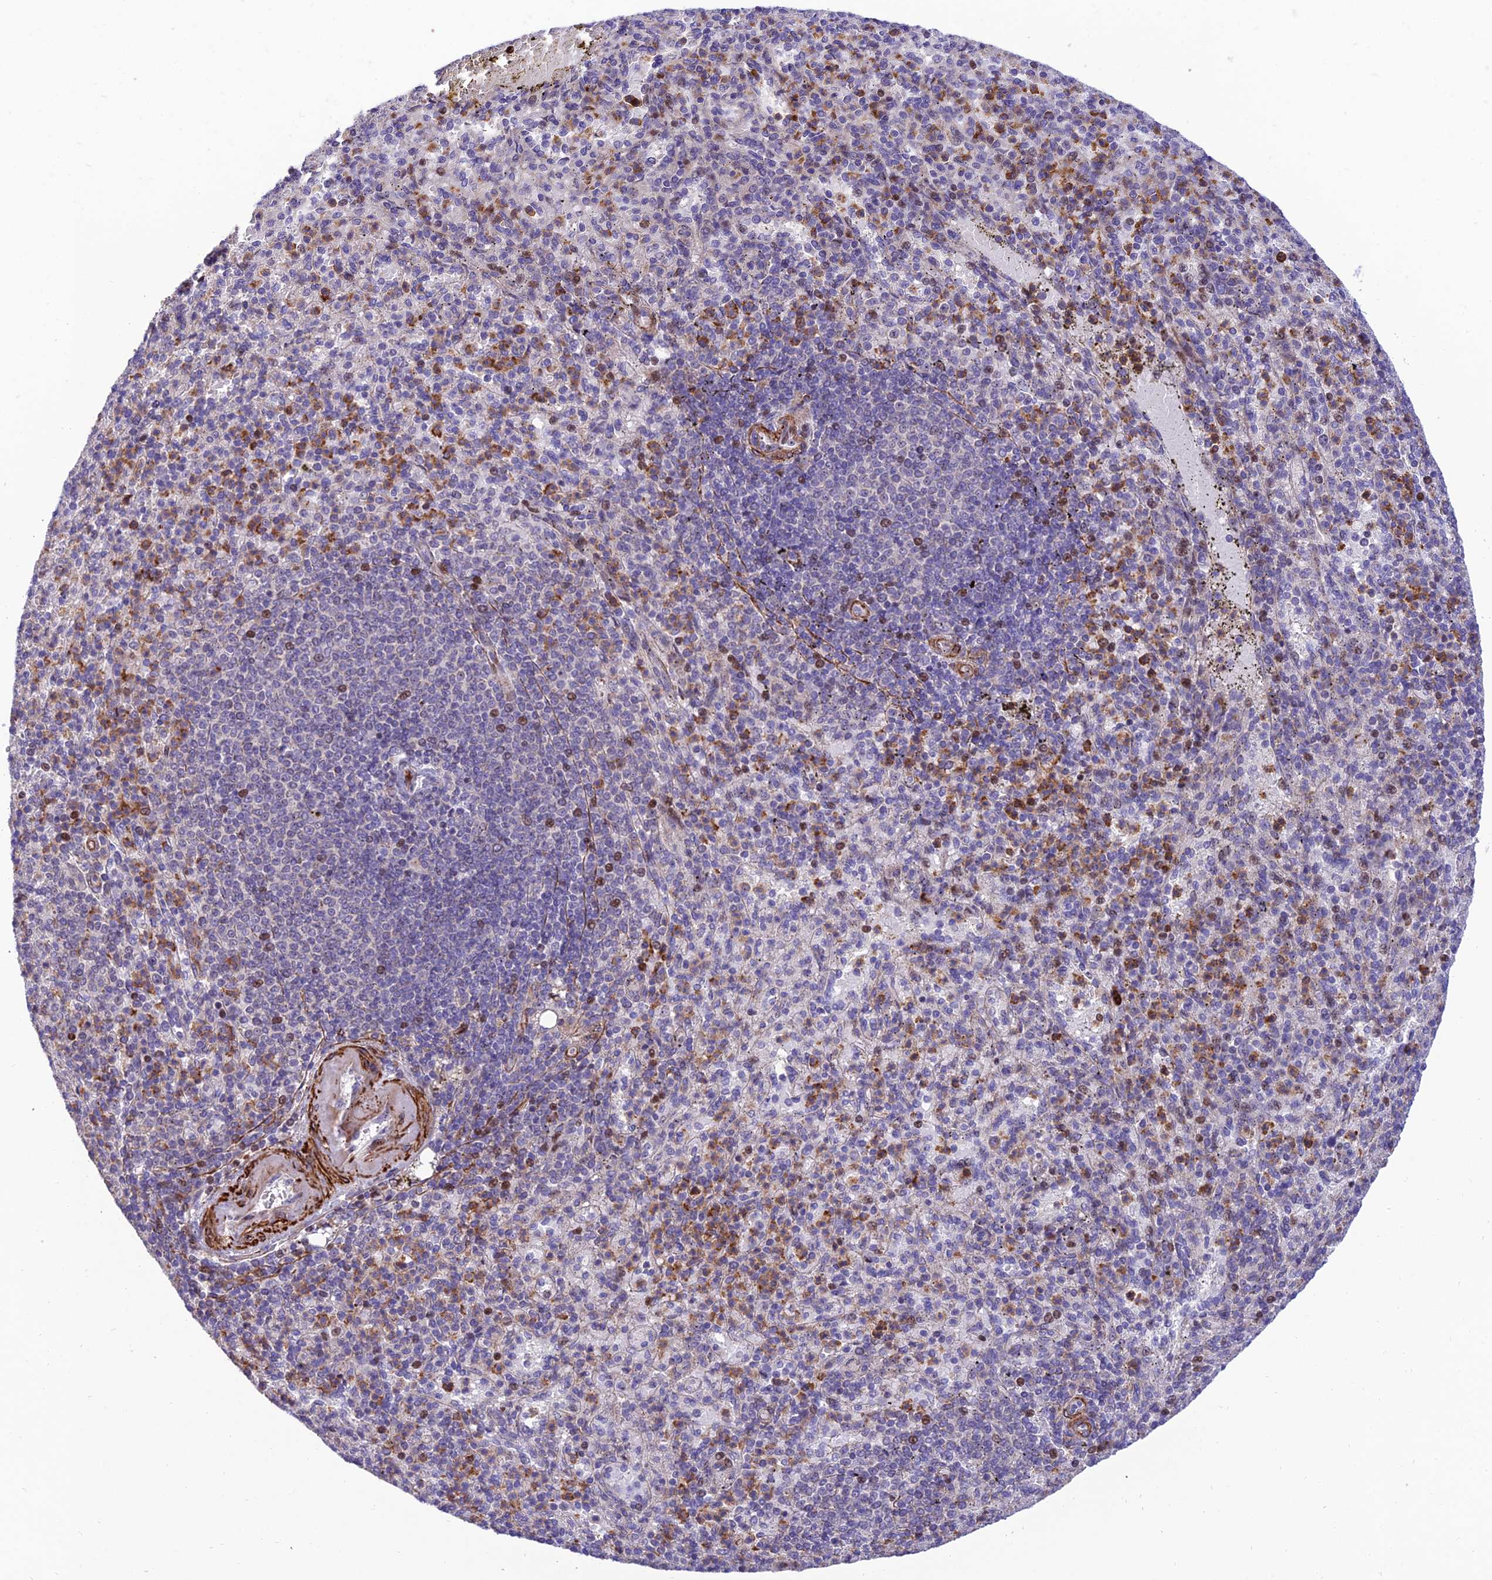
{"staining": {"intensity": "strong", "quantity": "<25%", "location": "cytoplasmic/membranous,nuclear"}, "tissue": "spleen", "cell_type": "Cells in red pulp", "image_type": "normal", "snomed": [{"axis": "morphology", "description": "Normal tissue, NOS"}, {"axis": "topography", "description": "Spleen"}], "caption": "Spleen stained with IHC displays strong cytoplasmic/membranous,nuclear positivity in about <25% of cells in red pulp.", "gene": "KBTBD7", "patient": {"sex": "female", "age": 74}}